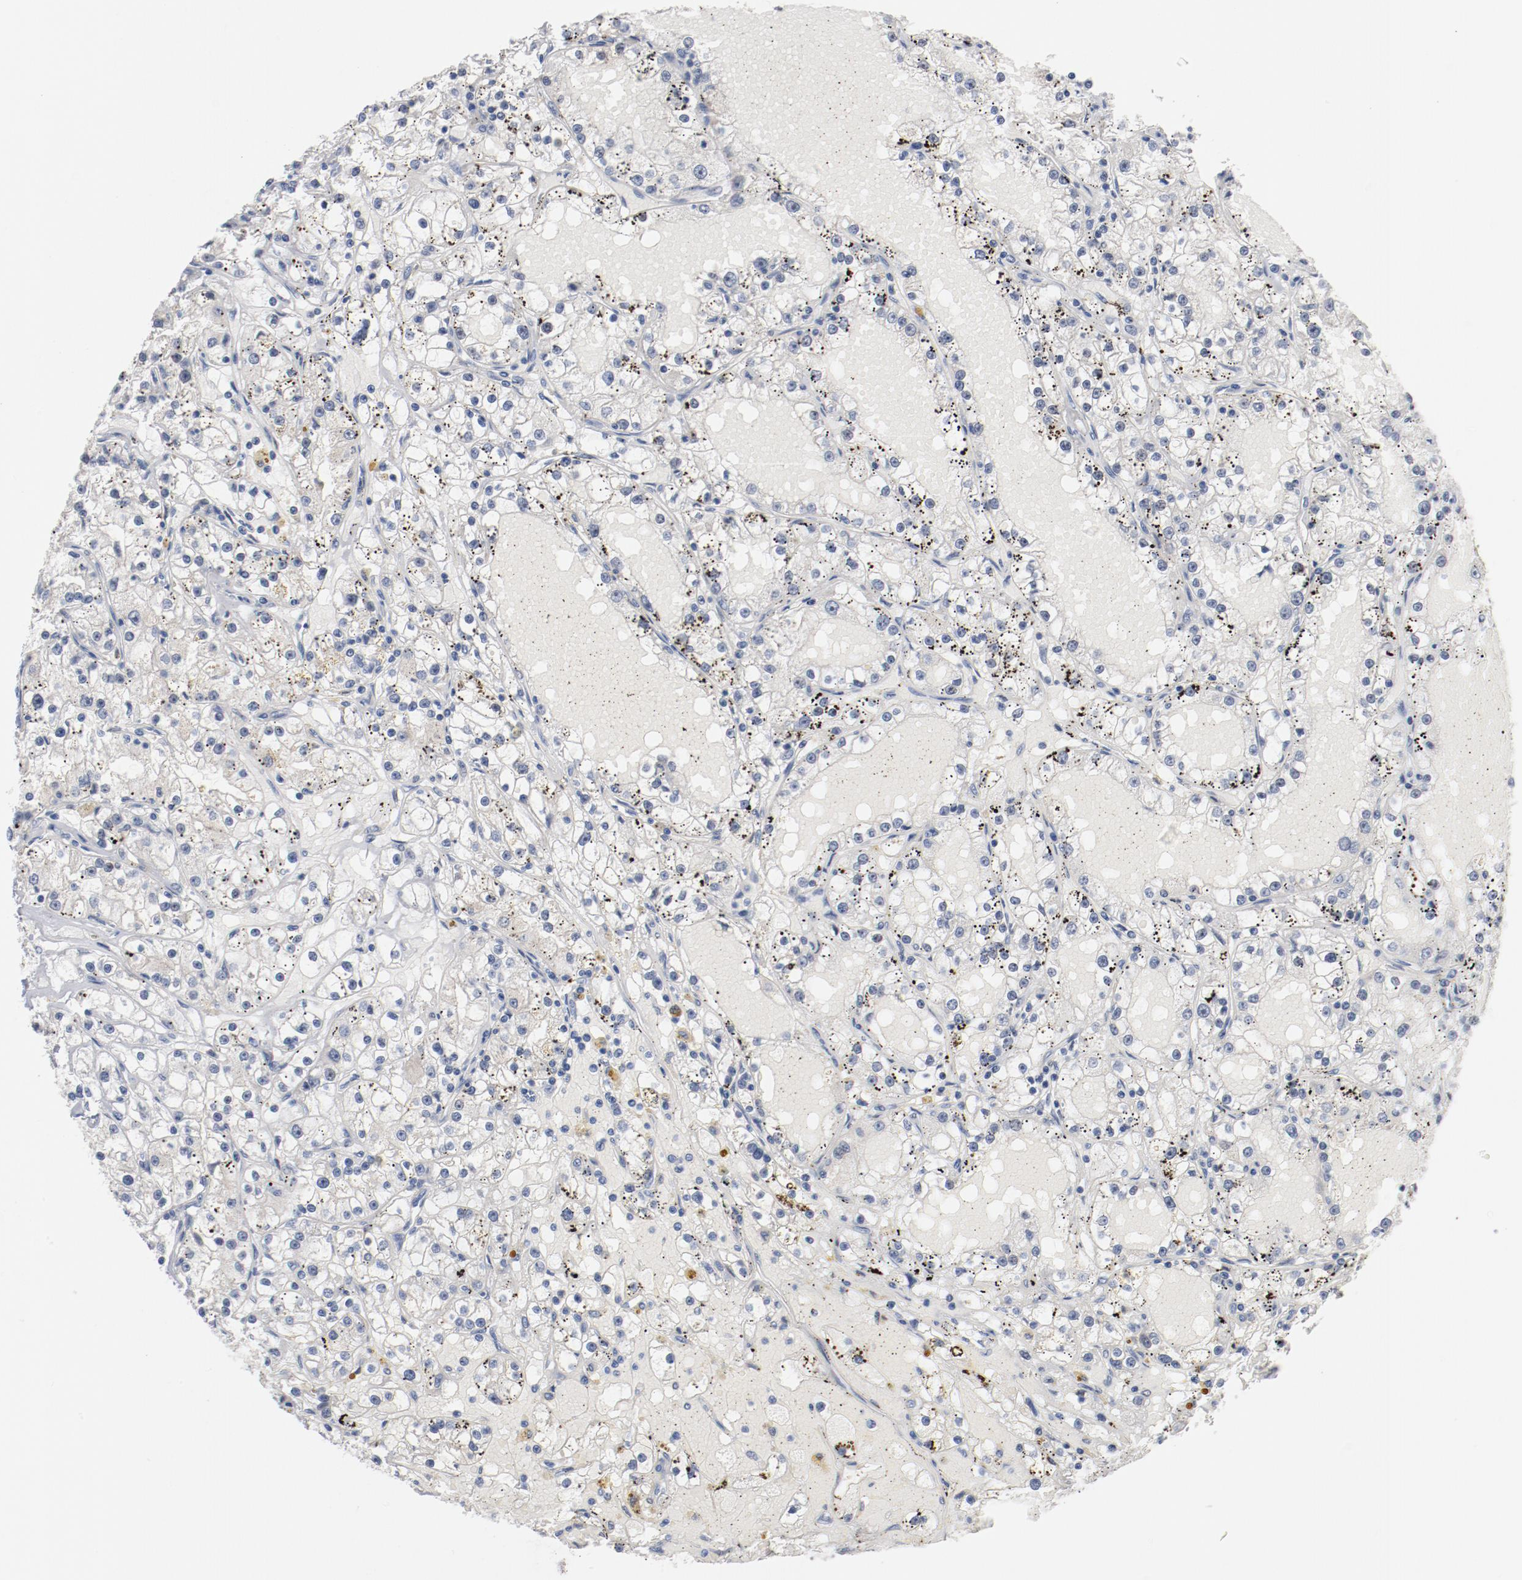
{"staining": {"intensity": "negative", "quantity": "none", "location": "none"}, "tissue": "renal cancer", "cell_type": "Tumor cells", "image_type": "cancer", "snomed": [{"axis": "morphology", "description": "Adenocarcinoma, NOS"}, {"axis": "topography", "description": "Kidney"}], "caption": "Micrograph shows no significant protein expression in tumor cells of renal adenocarcinoma. (Brightfield microscopy of DAB (3,3'-diaminobenzidine) IHC at high magnification).", "gene": "ZEB2", "patient": {"sex": "male", "age": 56}}